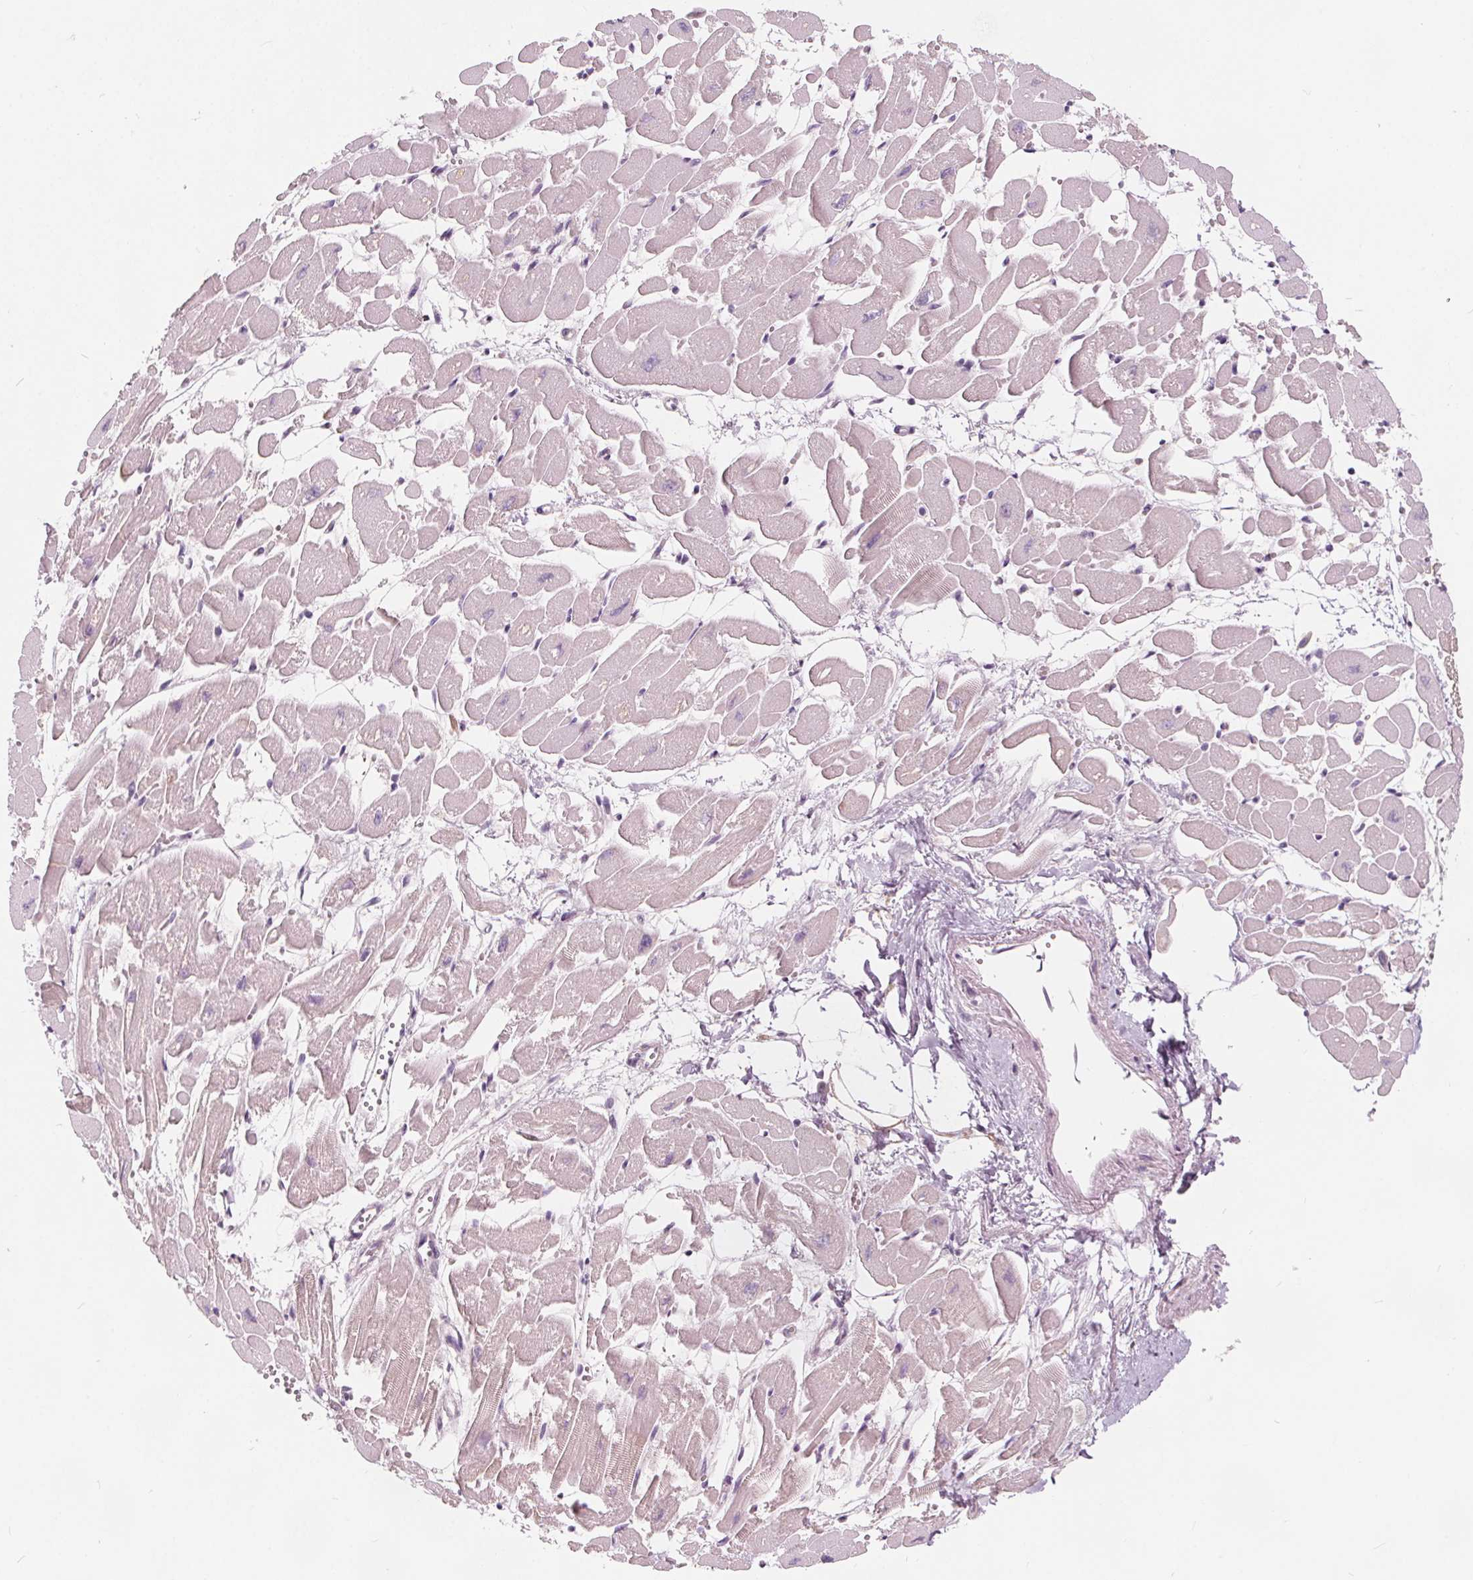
{"staining": {"intensity": "negative", "quantity": "none", "location": "none"}, "tissue": "heart muscle", "cell_type": "Cardiomyocytes", "image_type": "normal", "snomed": [{"axis": "morphology", "description": "Normal tissue, NOS"}, {"axis": "topography", "description": "Heart"}], "caption": "Immunohistochemical staining of unremarkable human heart muscle shows no significant staining in cardiomyocytes. (Stains: DAB (3,3'-diaminobenzidine) immunohistochemistry with hematoxylin counter stain, Microscopy: brightfield microscopy at high magnification).", "gene": "HAAO", "patient": {"sex": "female", "age": 52}}